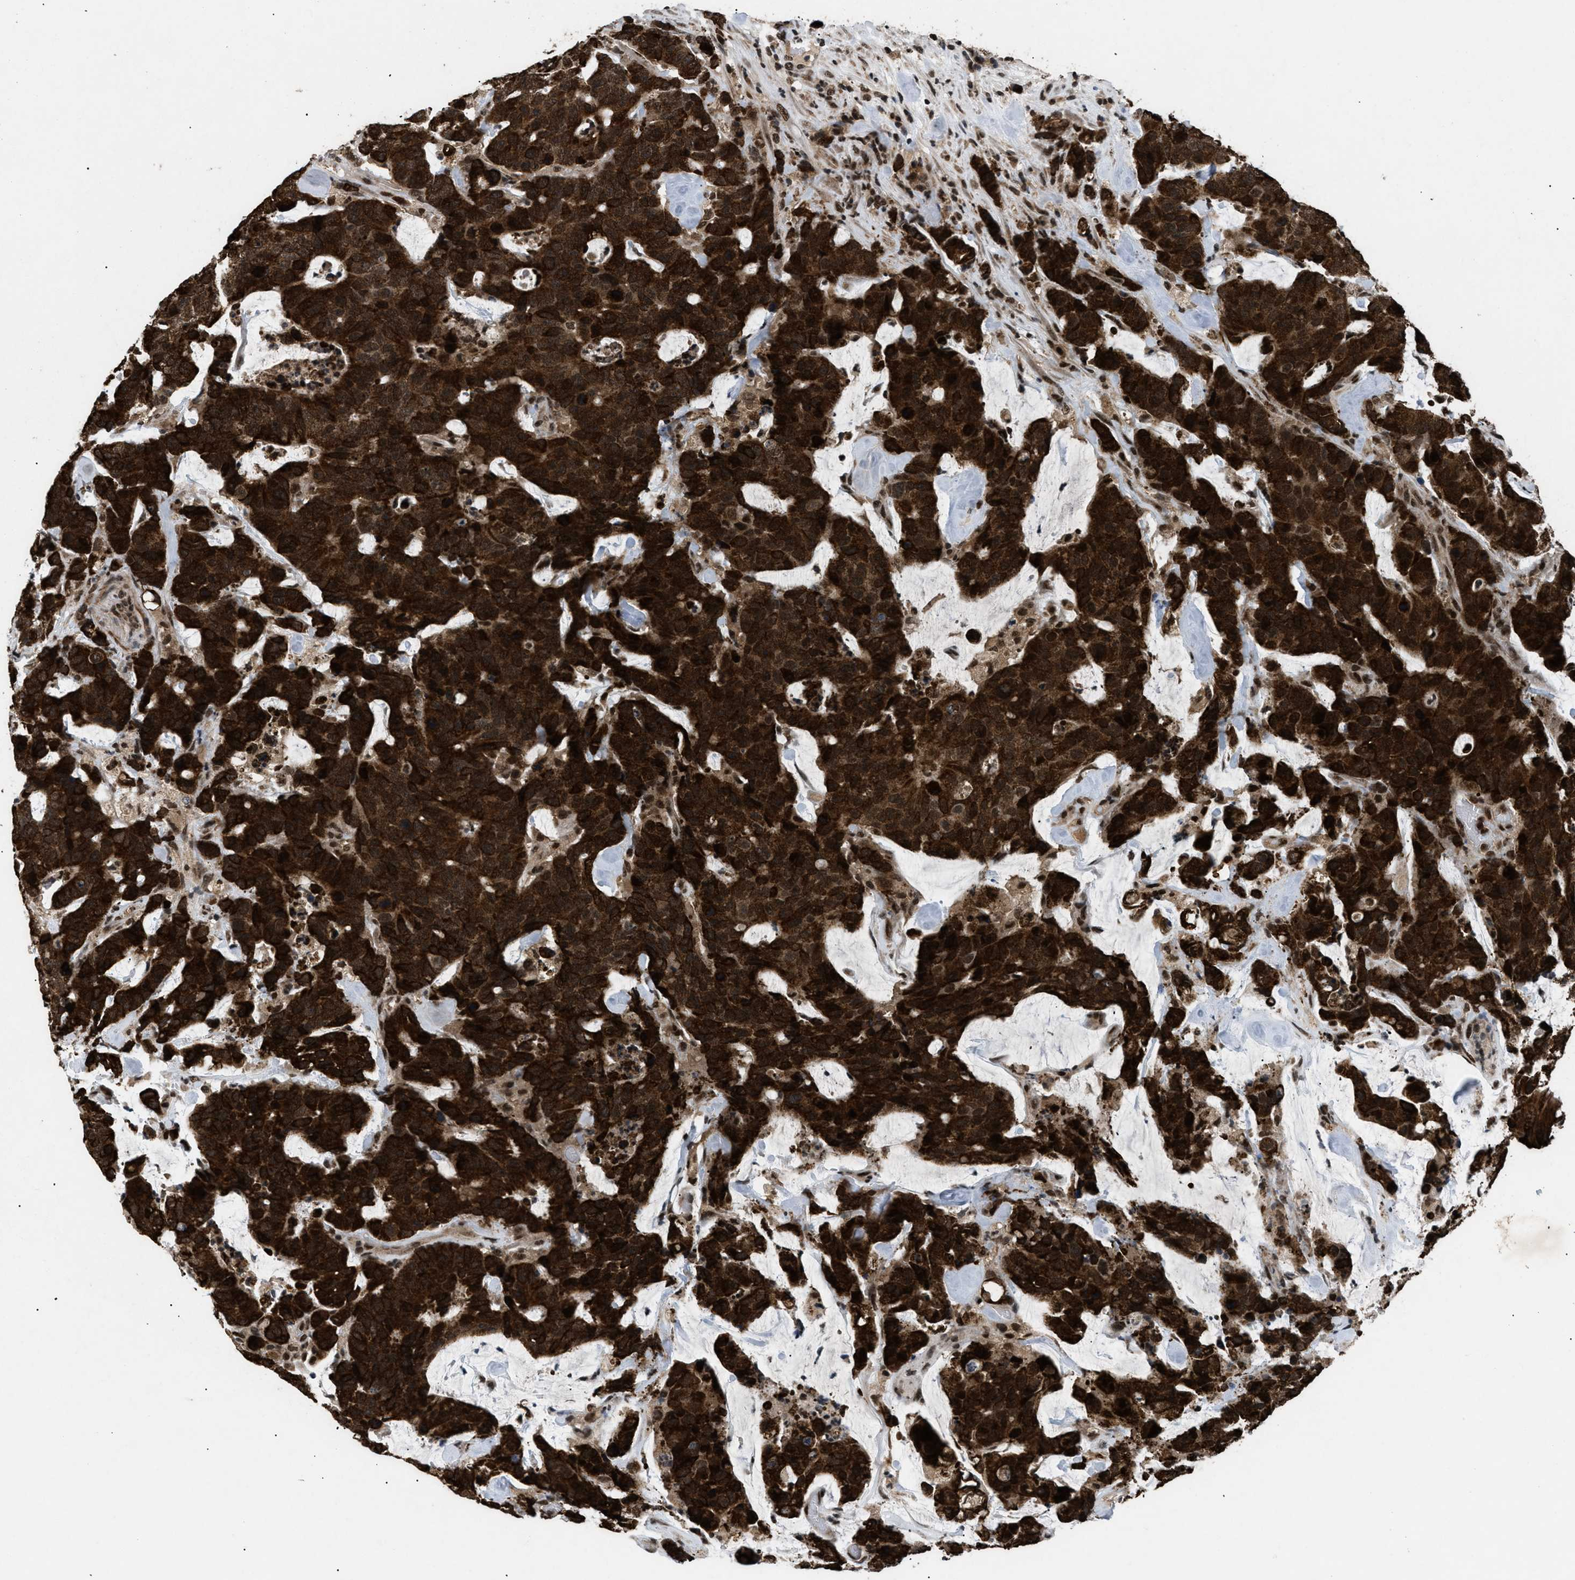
{"staining": {"intensity": "strong", "quantity": ">75%", "location": "cytoplasmic/membranous,nuclear"}, "tissue": "colorectal cancer", "cell_type": "Tumor cells", "image_type": "cancer", "snomed": [{"axis": "morphology", "description": "Adenocarcinoma, NOS"}, {"axis": "topography", "description": "Colon"}], "caption": "Immunohistochemical staining of colorectal adenocarcinoma shows strong cytoplasmic/membranous and nuclear protein expression in approximately >75% of tumor cells.", "gene": "RBM5", "patient": {"sex": "female", "age": 86}}